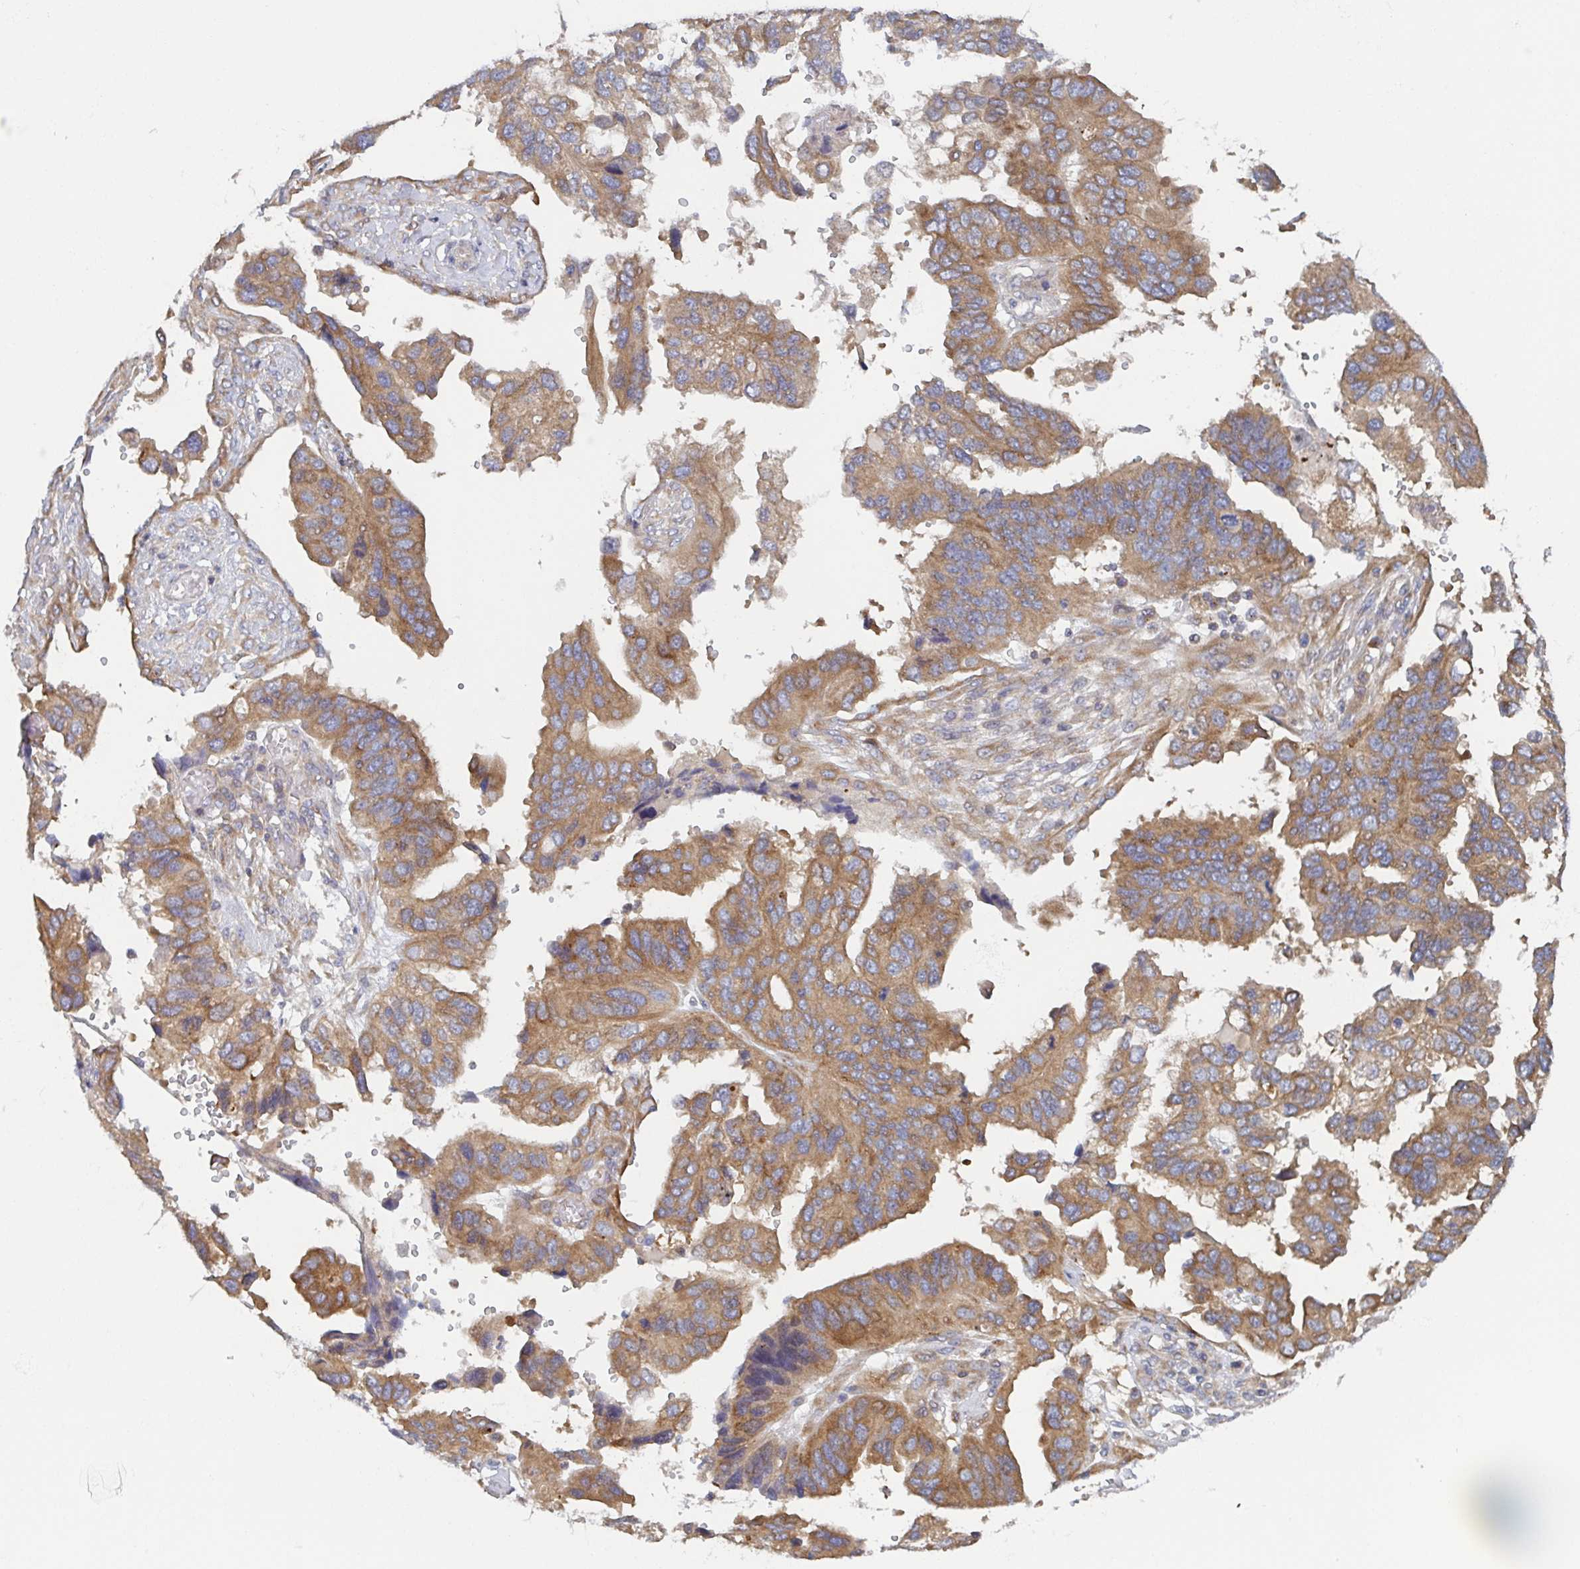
{"staining": {"intensity": "moderate", "quantity": ">75%", "location": "cytoplasmic/membranous"}, "tissue": "ovarian cancer", "cell_type": "Tumor cells", "image_type": "cancer", "snomed": [{"axis": "morphology", "description": "Cystadenocarcinoma, serous, NOS"}, {"axis": "topography", "description": "Ovary"}], "caption": "This micrograph shows ovarian cancer (serous cystadenocarcinoma) stained with immunohistochemistry to label a protein in brown. The cytoplasmic/membranous of tumor cells show moderate positivity for the protein. Nuclei are counter-stained blue.", "gene": "TUFT1", "patient": {"sex": "female", "age": 79}}